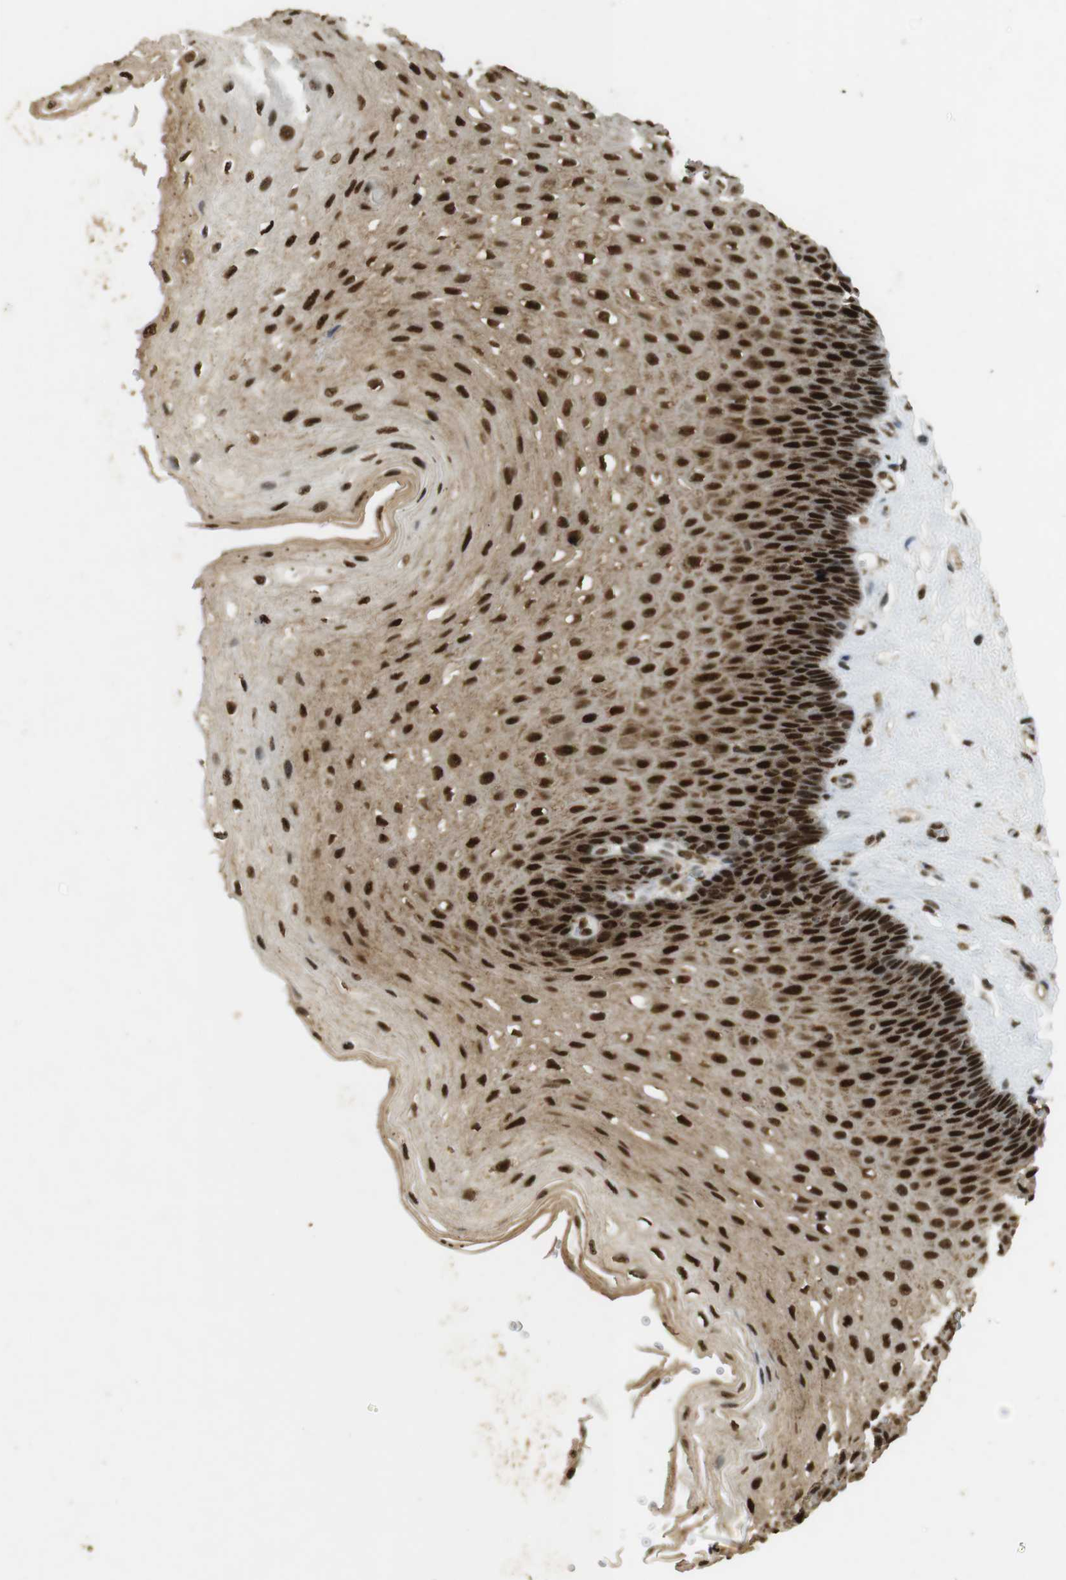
{"staining": {"intensity": "strong", "quantity": ">75%", "location": "cytoplasmic/membranous,nuclear"}, "tissue": "esophagus", "cell_type": "Squamous epithelial cells", "image_type": "normal", "snomed": [{"axis": "morphology", "description": "Normal tissue, NOS"}, {"axis": "topography", "description": "Esophagus"}], "caption": "Immunohistochemistry histopathology image of benign esophagus stained for a protein (brown), which shows high levels of strong cytoplasmic/membranous,nuclear expression in about >75% of squamous epithelial cells.", "gene": "GATA4", "patient": {"sex": "female", "age": 72}}